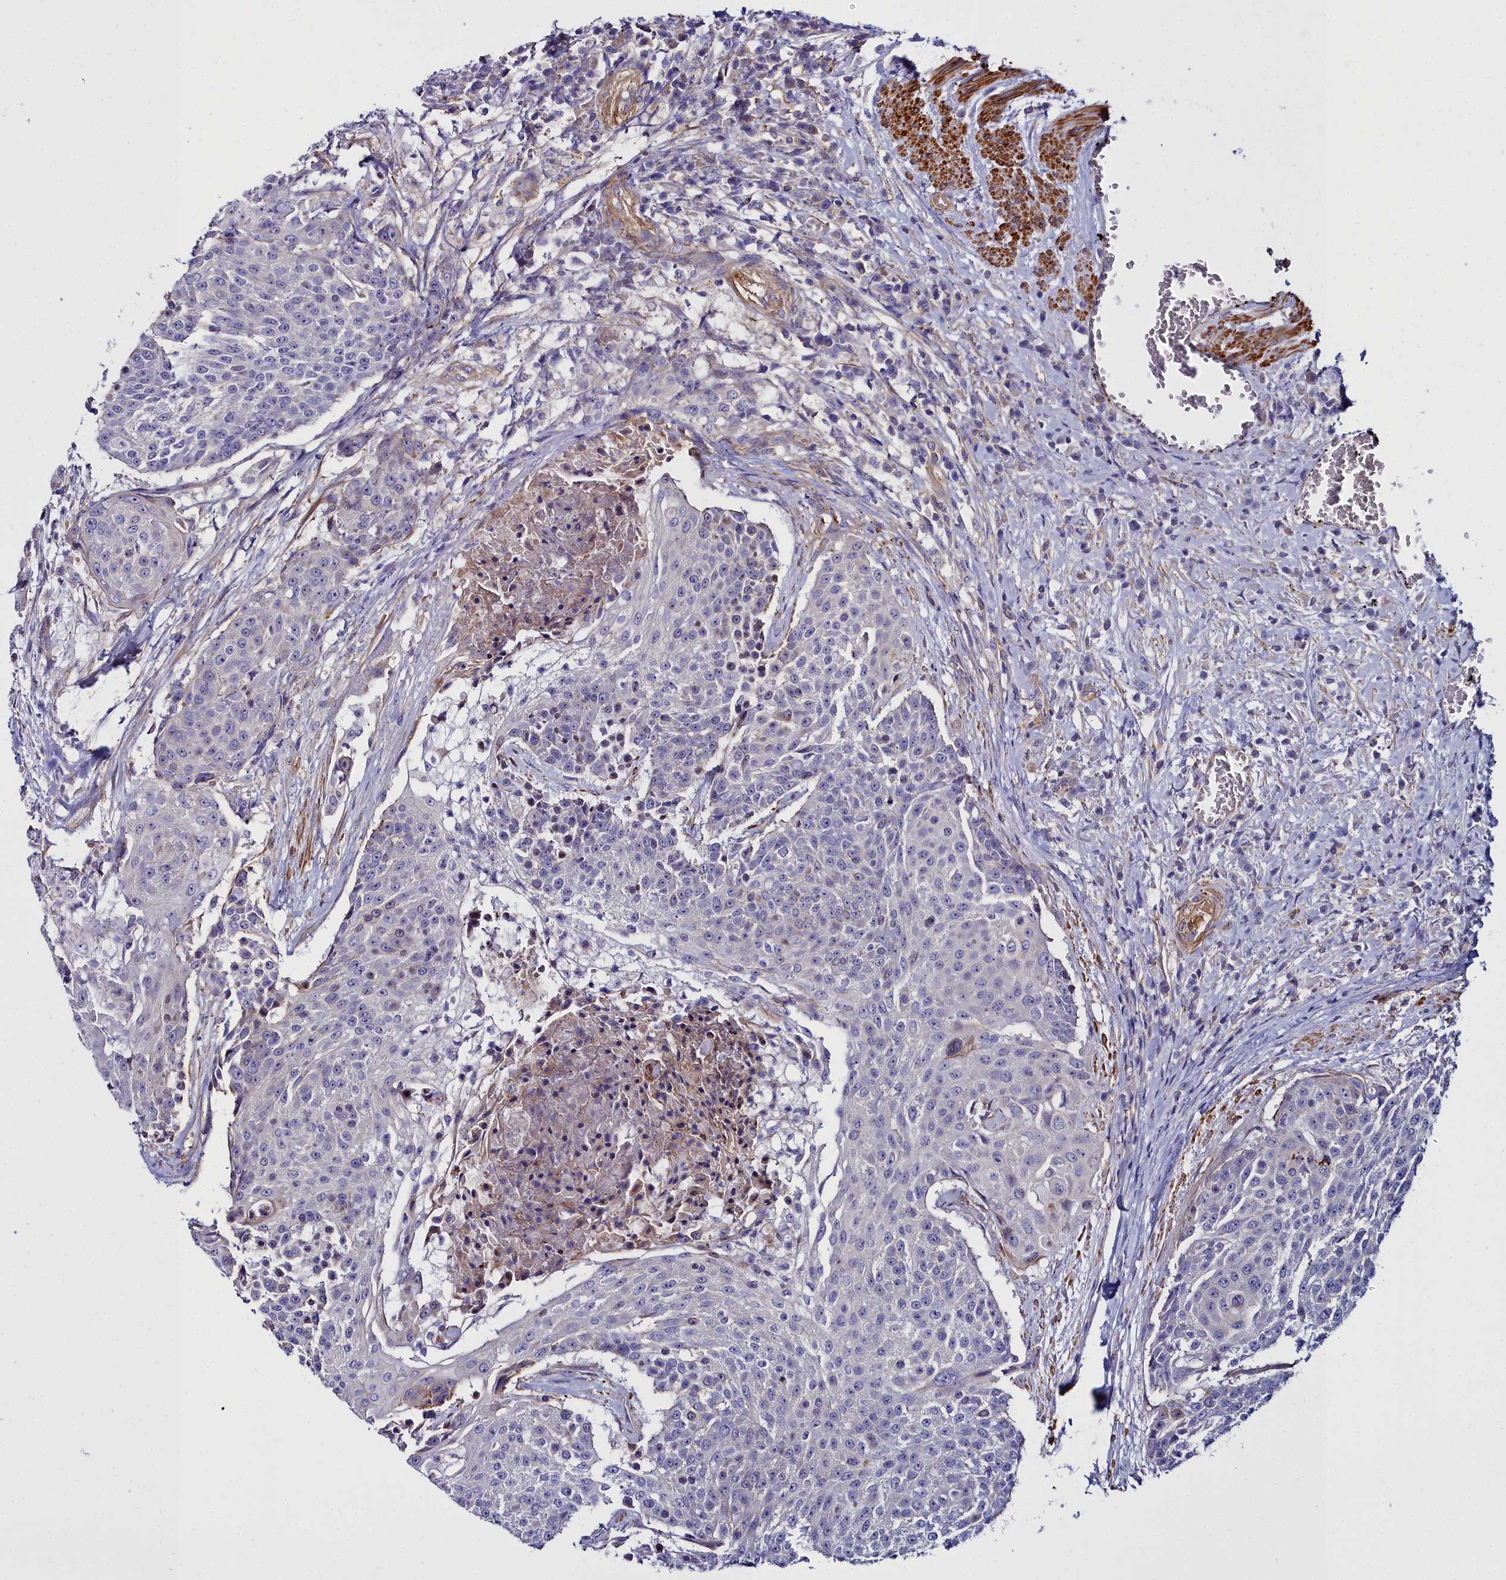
{"staining": {"intensity": "negative", "quantity": "none", "location": "none"}, "tissue": "urothelial cancer", "cell_type": "Tumor cells", "image_type": "cancer", "snomed": [{"axis": "morphology", "description": "Urothelial carcinoma, High grade"}, {"axis": "topography", "description": "Urinary bladder"}], "caption": "The photomicrograph shows no significant positivity in tumor cells of urothelial cancer.", "gene": "FADS3", "patient": {"sex": "female", "age": 63}}